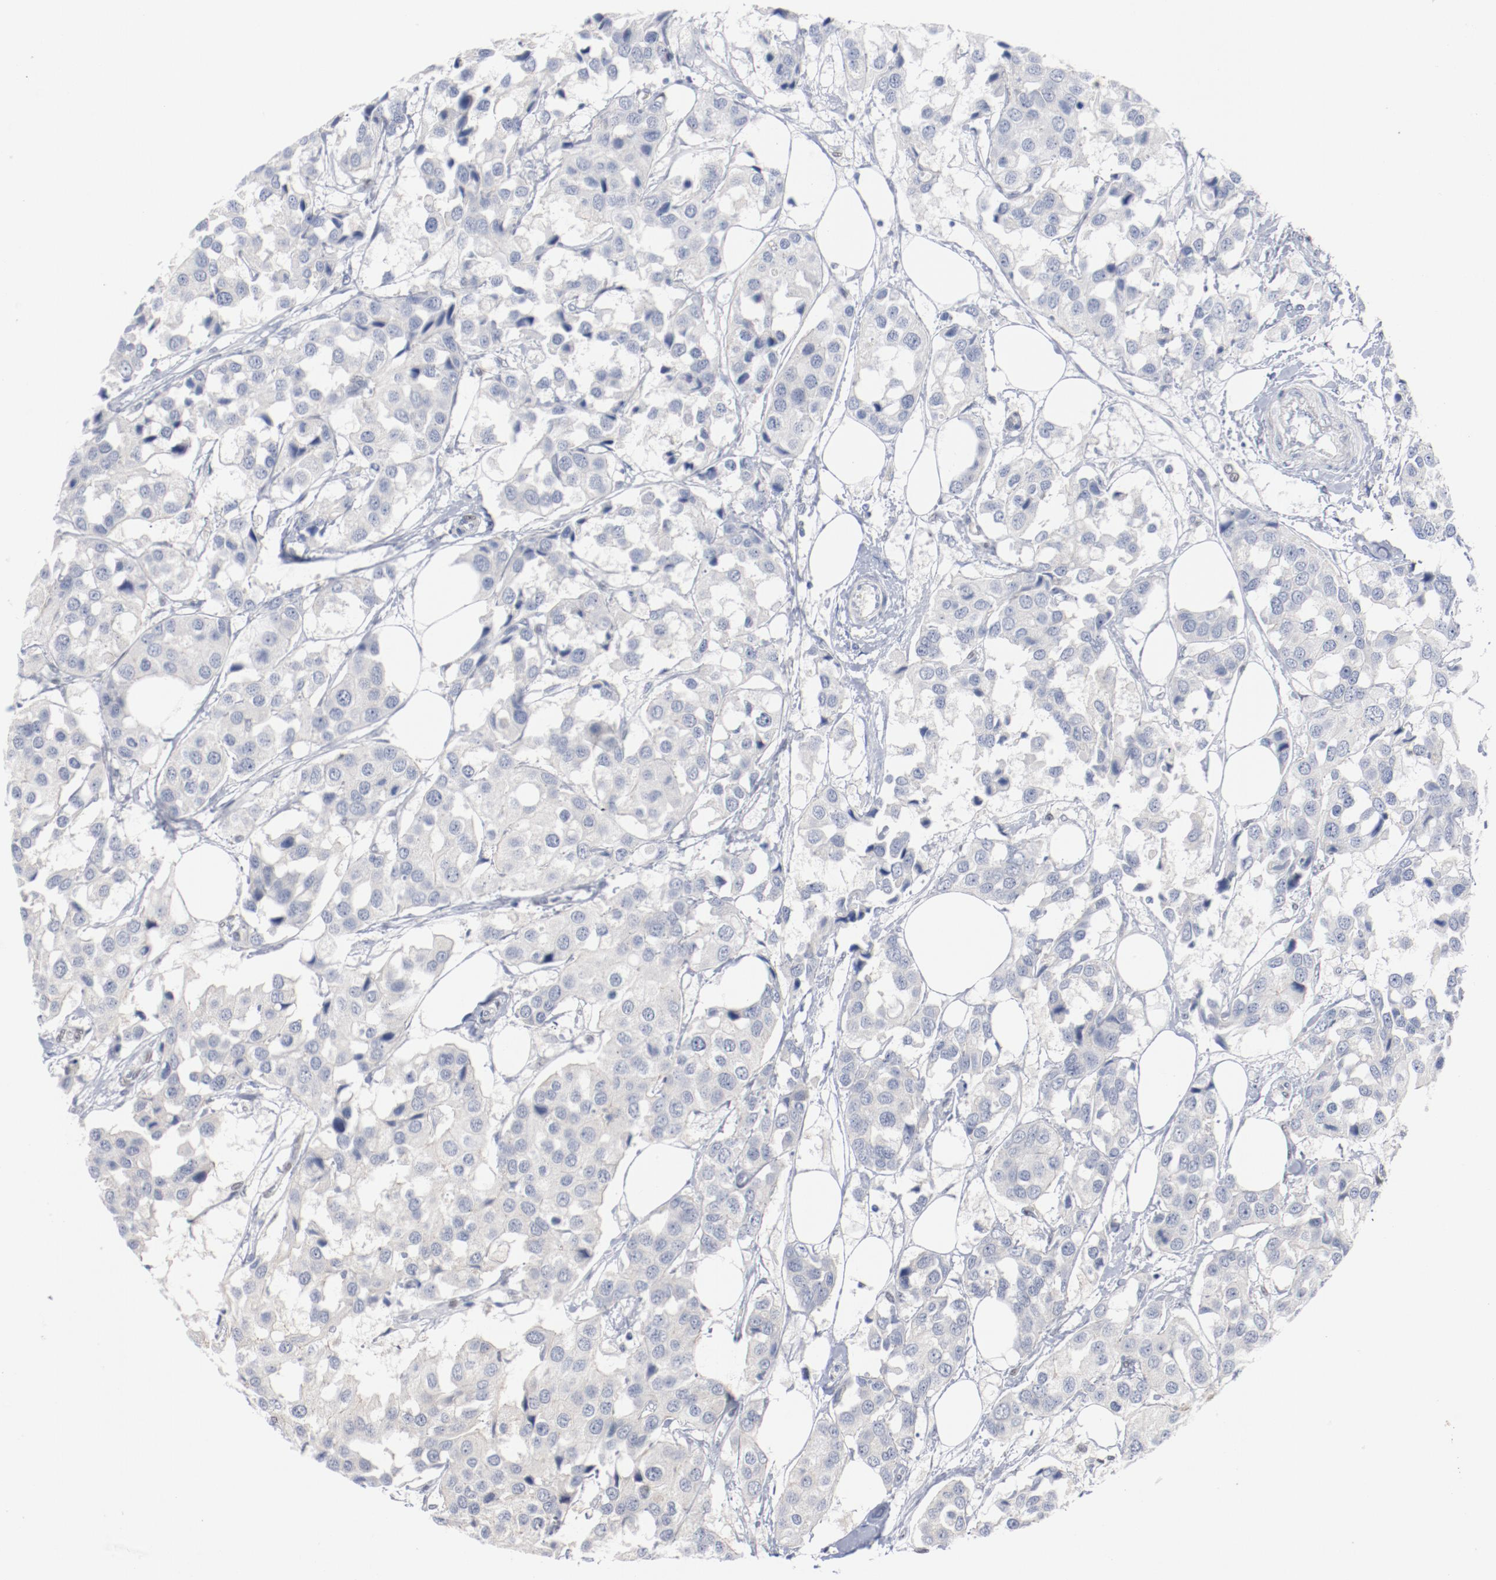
{"staining": {"intensity": "negative", "quantity": "none", "location": "none"}, "tissue": "breast cancer", "cell_type": "Tumor cells", "image_type": "cancer", "snomed": [{"axis": "morphology", "description": "Duct carcinoma"}, {"axis": "topography", "description": "Breast"}], "caption": "Immunohistochemical staining of breast cancer exhibits no significant positivity in tumor cells. Nuclei are stained in blue.", "gene": "ZEB2", "patient": {"sex": "female", "age": 80}}